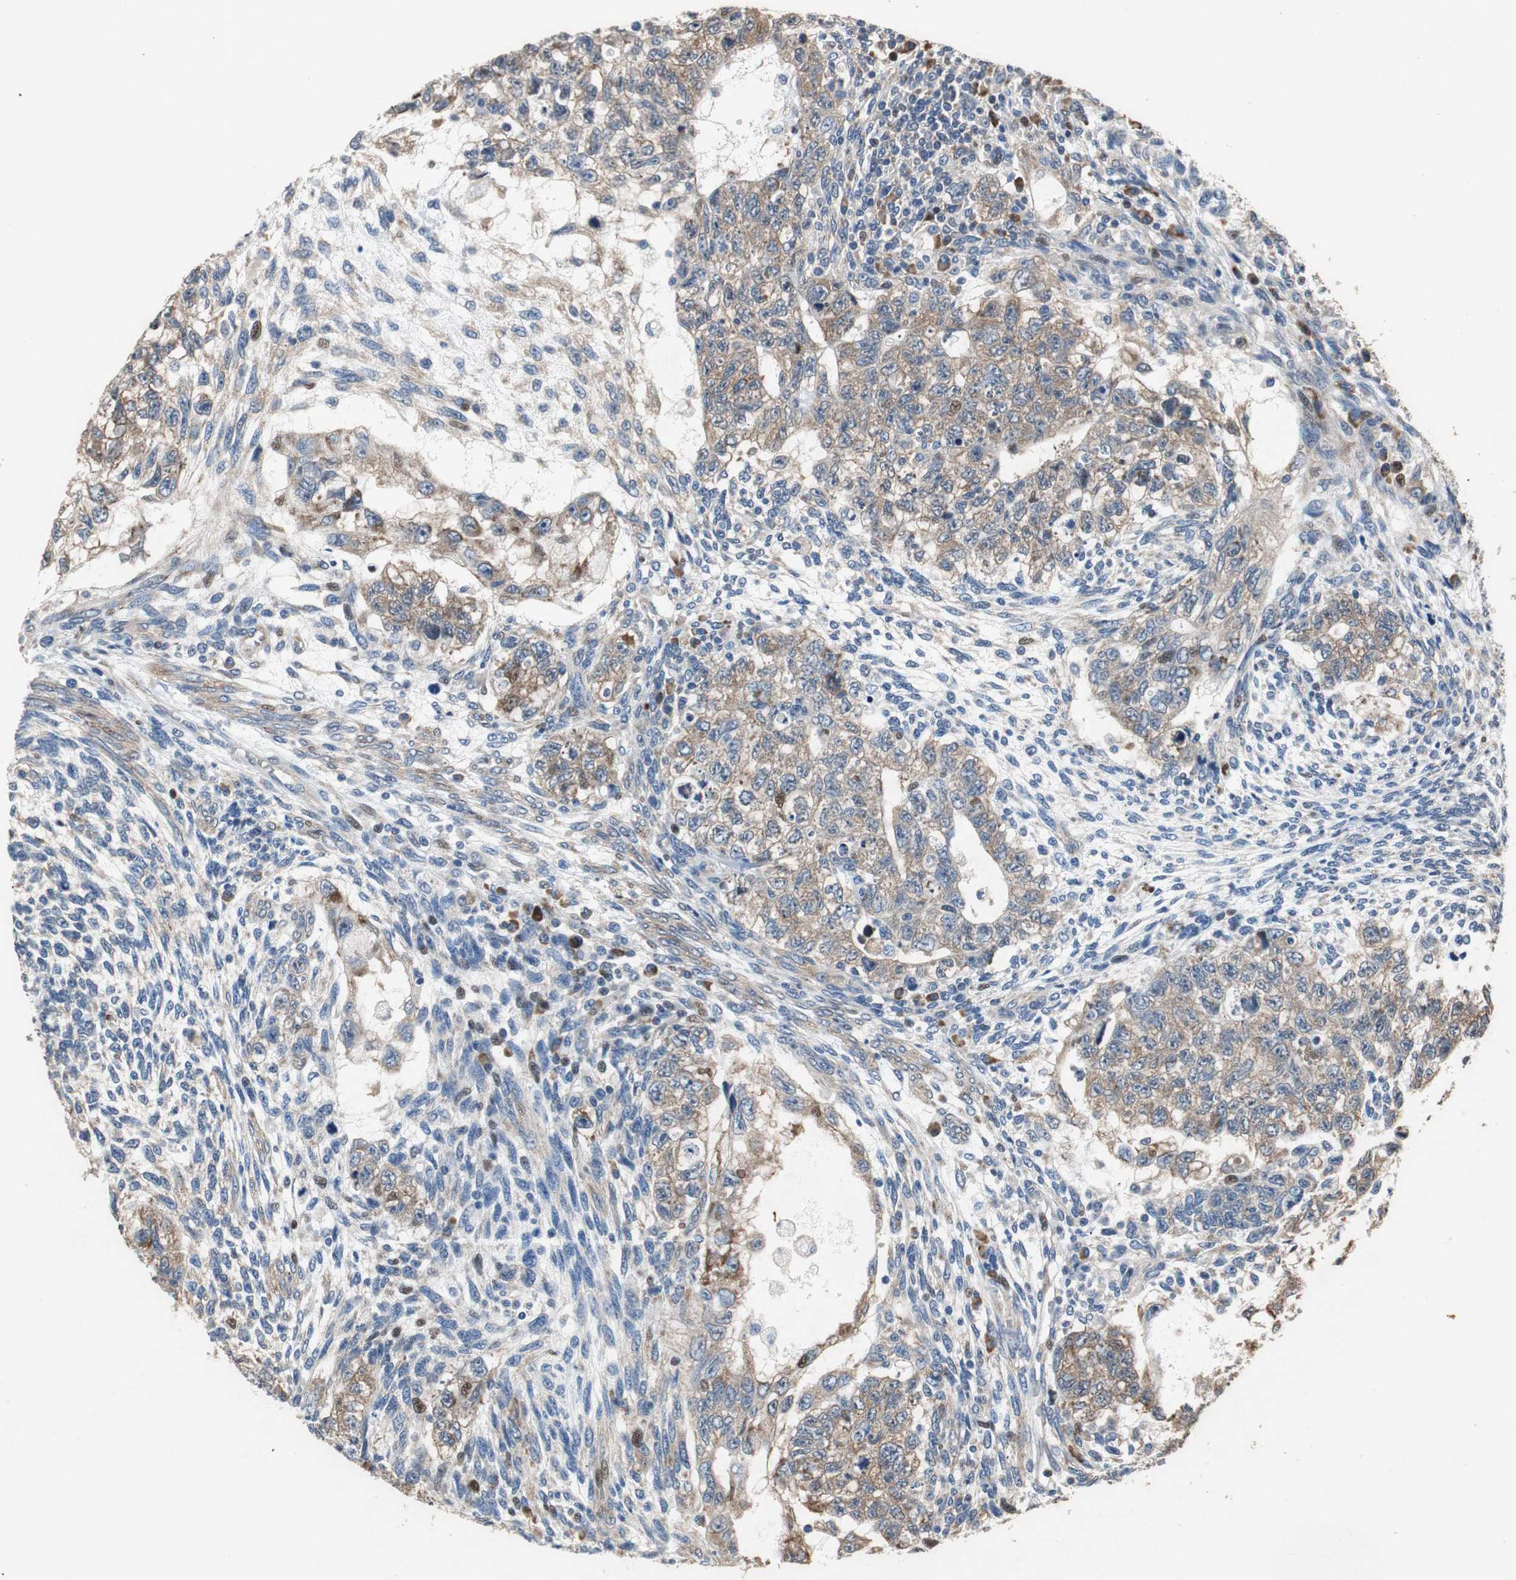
{"staining": {"intensity": "weak", "quantity": ">75%", "location": "cytoplasmic/membranous"}, "tissue": "testis cancer", "cell_type": "Tumor cells", "image_type": "cancer", "snomed": [{"axis": "morphology", "description": "Normal tissue, NOS"}, {"axis": "morphology", "description": "Carcinoma, Embryonal, NOS"}, {"axis": "topography", "description": "Testis"}], "caption": "DAB (3,3'-diaminobenzidine) immunohistochemical staining of human testis cancer shows weak cytoplasmic/membranous protein staining in approximately >75% of tumor cells. Immunohistochemistry (ihc) stains the protein of interest in brown and the nuclei are stained blue.", "gene": "RPL35", "patient": {"sex": "male", "age": 36}}